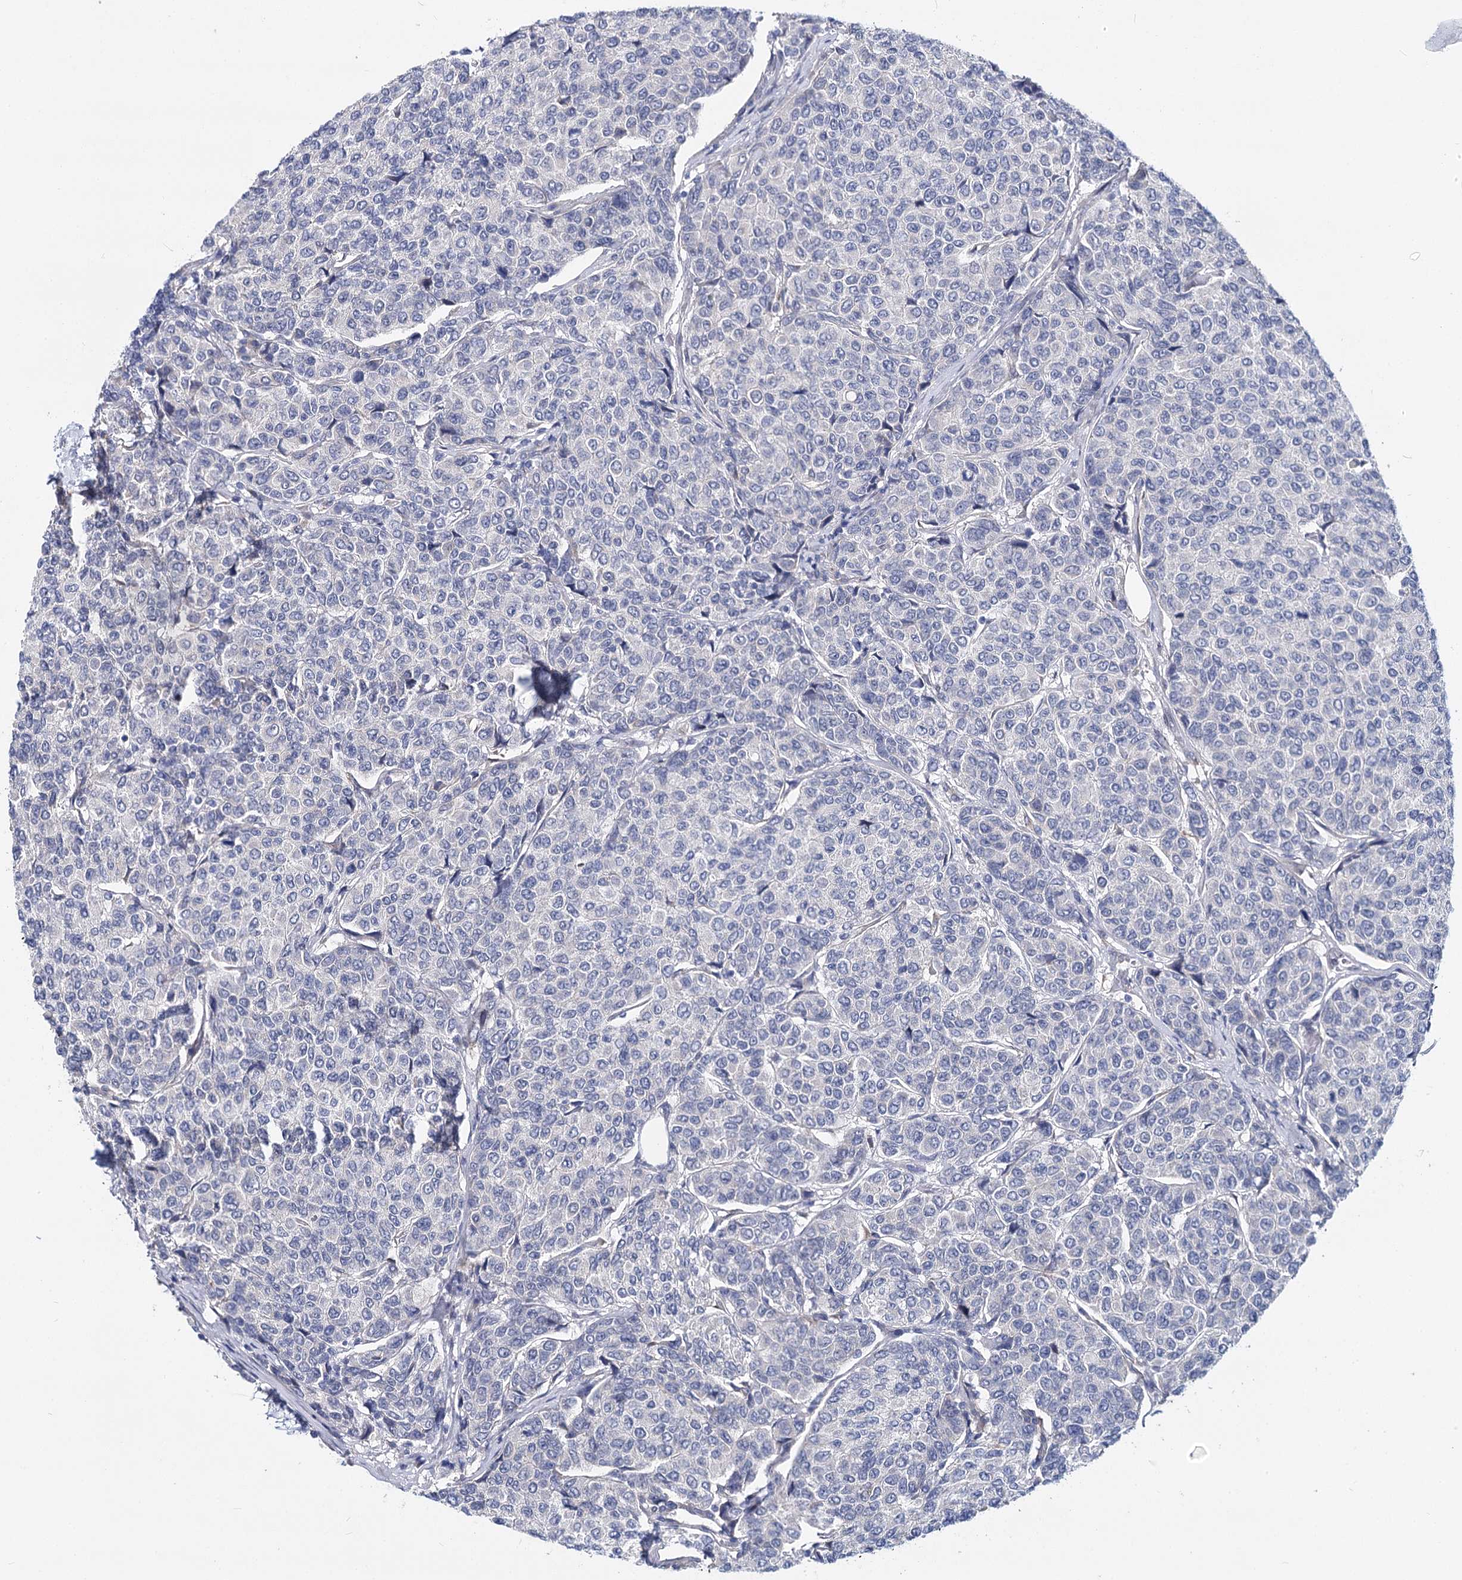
{"staining": {"intensity": "negative", "quantity": "none", "location": "none"}, "tissue": "breast cancer", "cell_type": "Tumor cells", "image_type": "cancer", "snomed": [{"axis": "morphology", "description": "Duct carcinoma"}, {"axis": "topography", "description": "Breast"}], "caption": "Protein analysis of breast infiltrating ductal carcinoma demonstrates no significant staining in tumor cells.", "gene": "TEX12", "patient": {"sex": "female", "age": 55}}